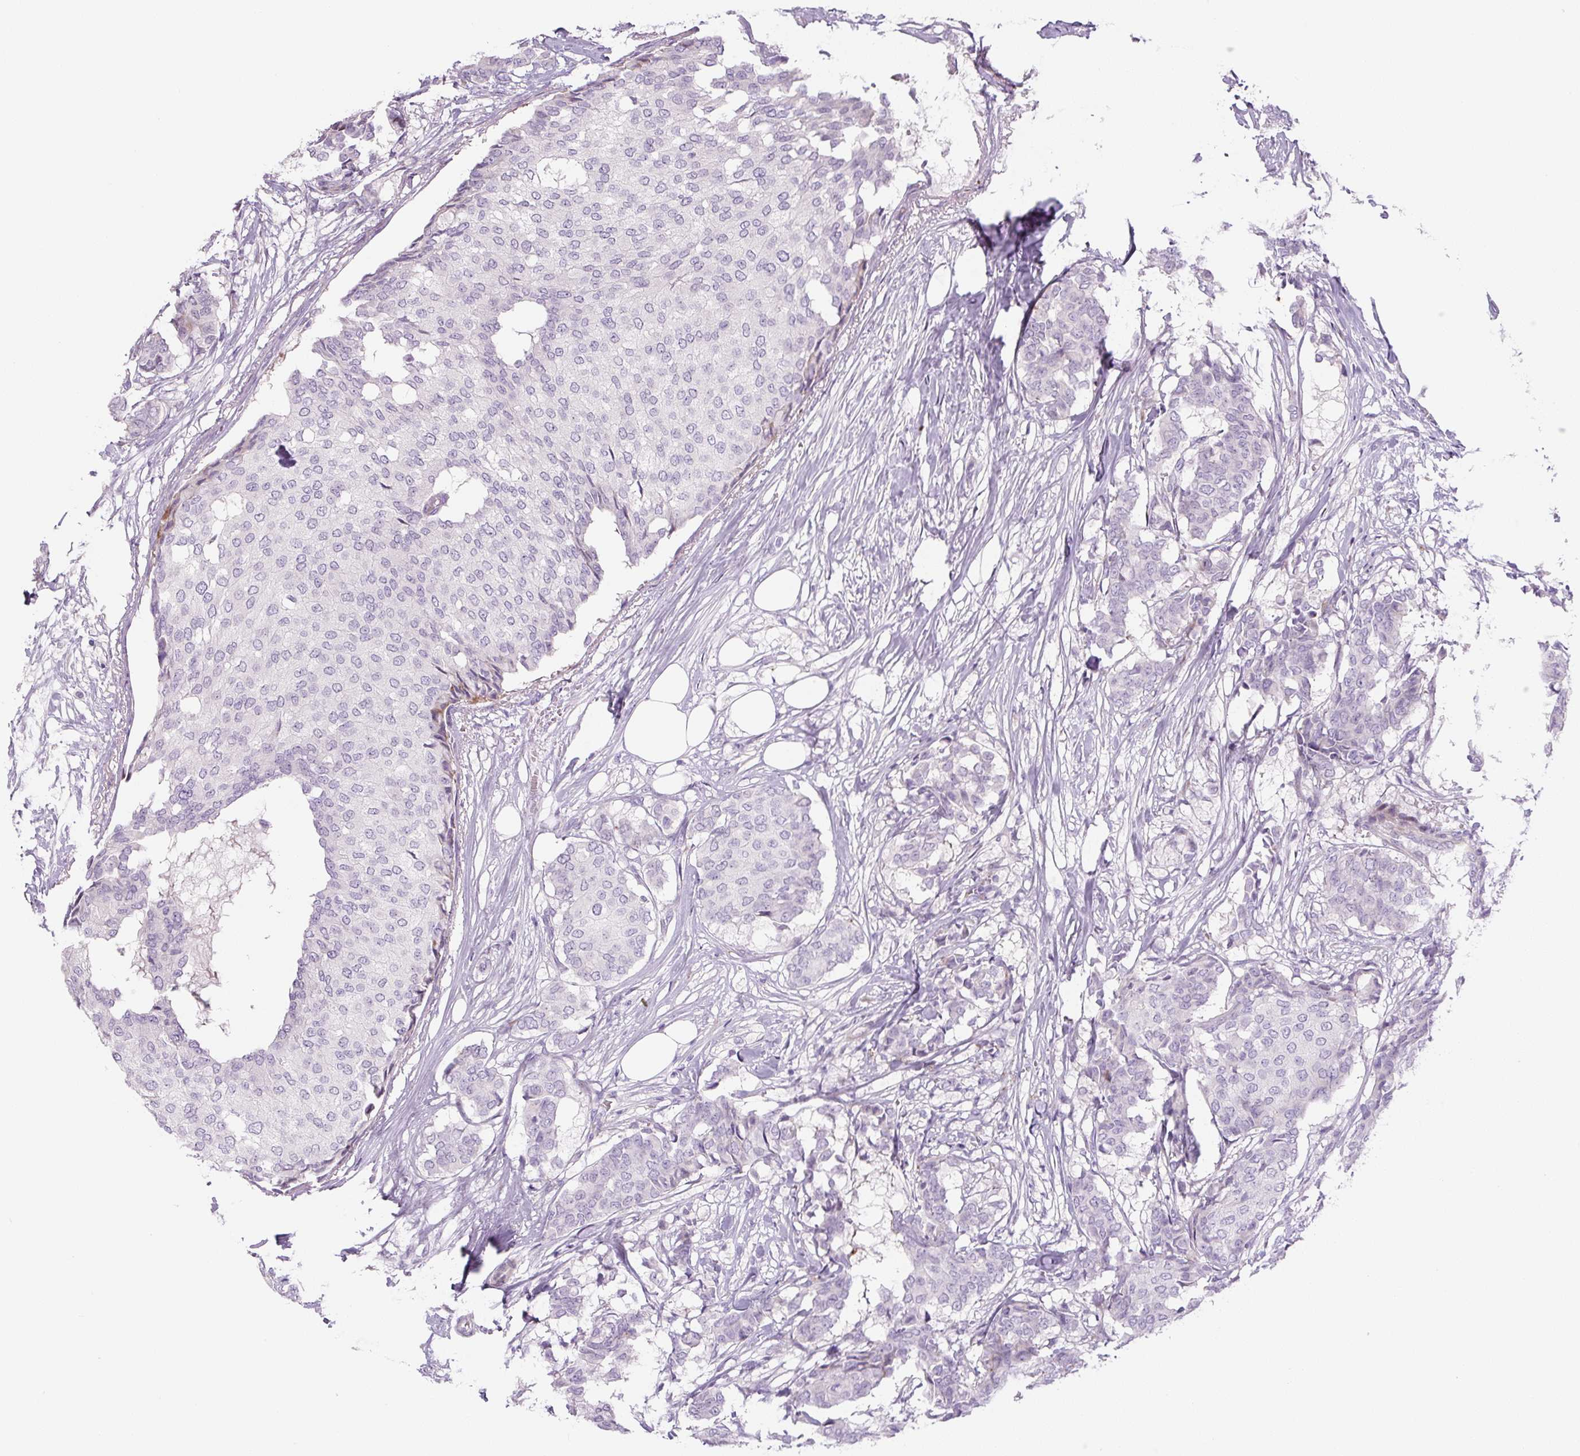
{"staining": {"intensity": "negative", "quantity": "none", "location": "none"}, "tissue": "breast cancer", "cell_type": "Tumor cells", "image_type": "cancer", "snomed": [{"axis": "morphology", "description": "Duct carcinoma"}, {"axis": "topography", "description": "Breast"}], "caption": "This is an immunohistochemistry (IHC) photomicrograph of breast cancer. There is no staining in tumor cells.", "gene": "DISP3", "patient": {"sex": "female", "age": 75}}